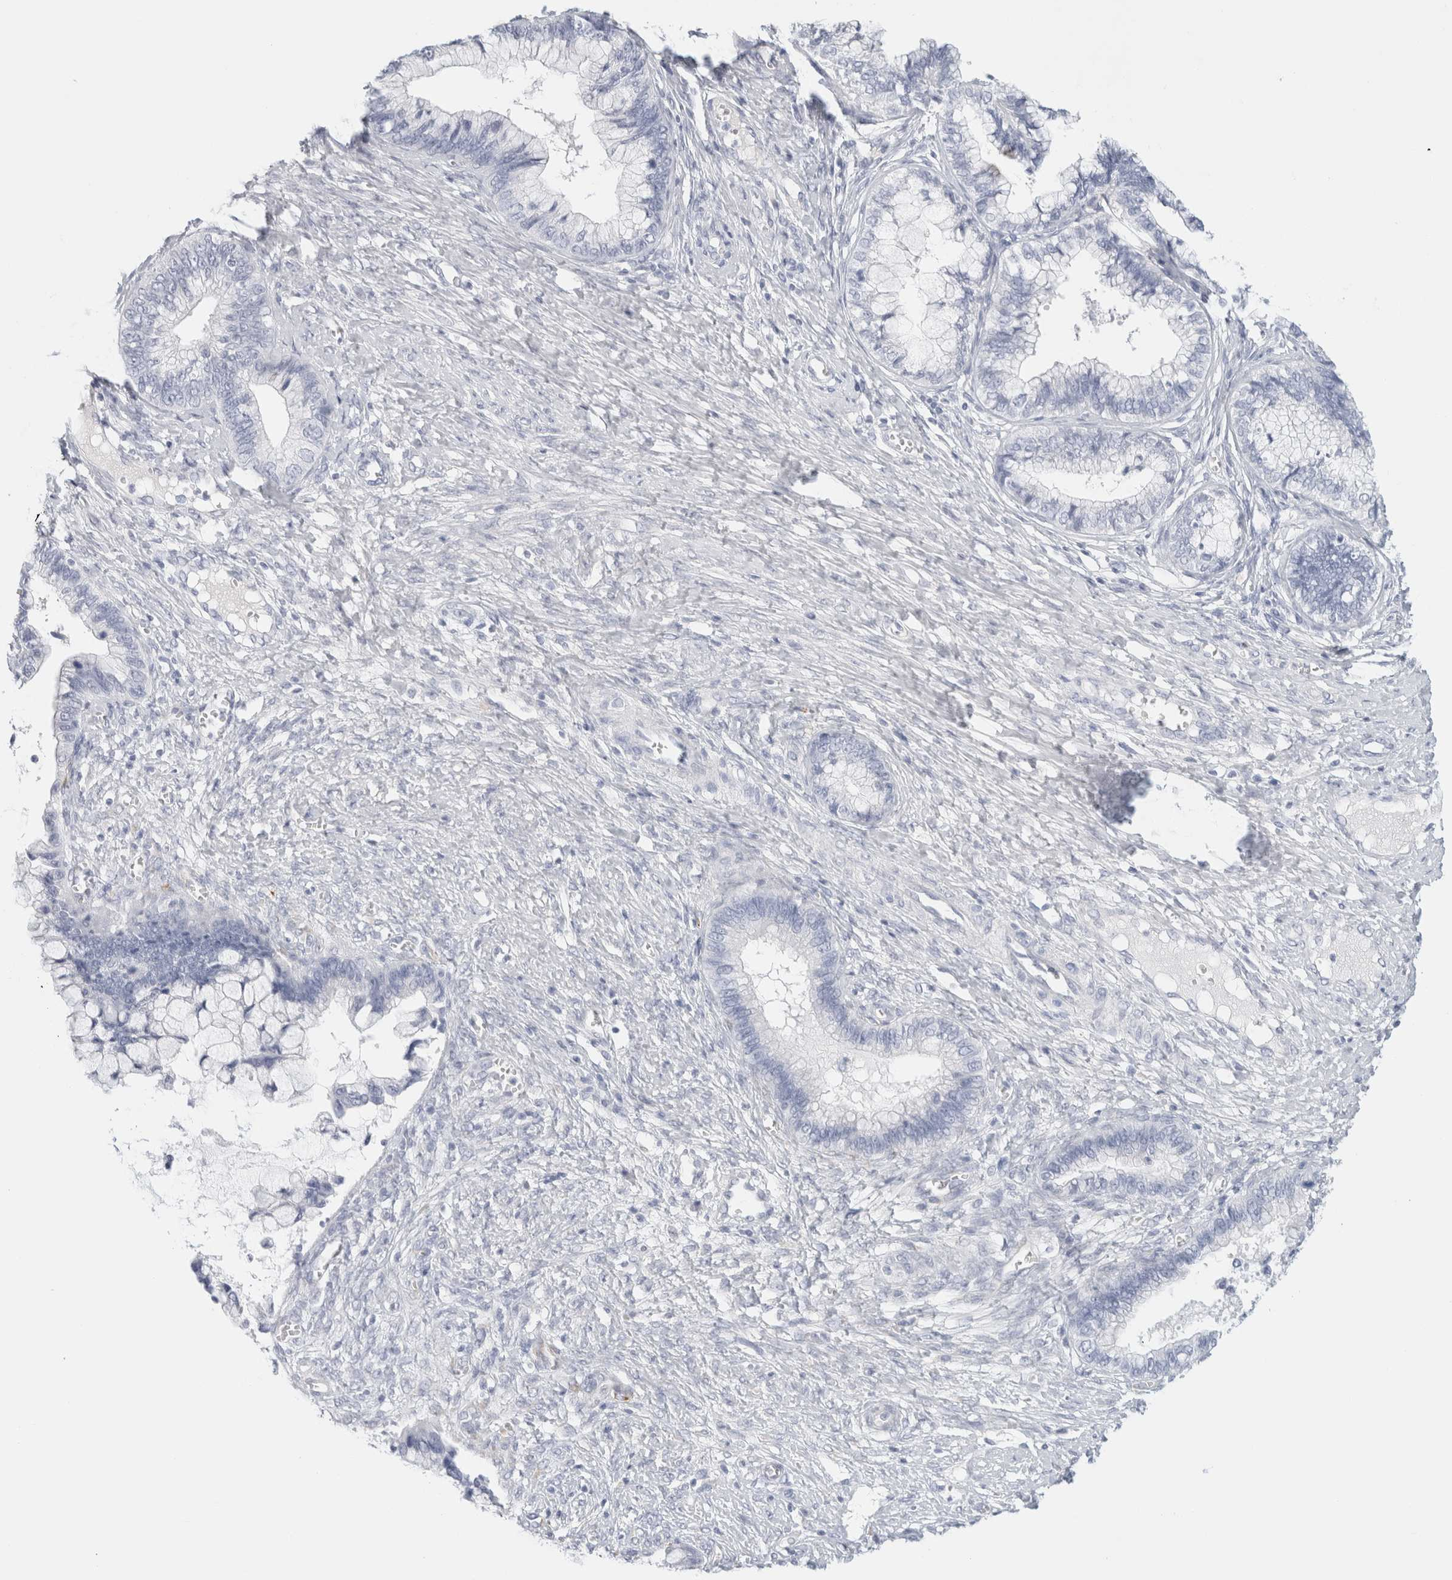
{"staining": {"intensity": "negative", "quantity": "none", "location": "none"}, "tissue": "cervical cancer", "cell_type": "Tumor cells", "image_type": "cancer", "snomed": [{"axis": "morphology", "description": "Adenocarcinoma, NOS"}, {"axis": "topography", "description": "Cervix"}], "caption": "Tumor cells show no significant protein staining in cervical cancer. The staining is performed using DAB (3,3'-diaminobenzidine) brown chromogen with nuclei counter-stained in using hematoxylin.", "gene": "RTN4", "patient": {"sex": "female", "age": 44}}